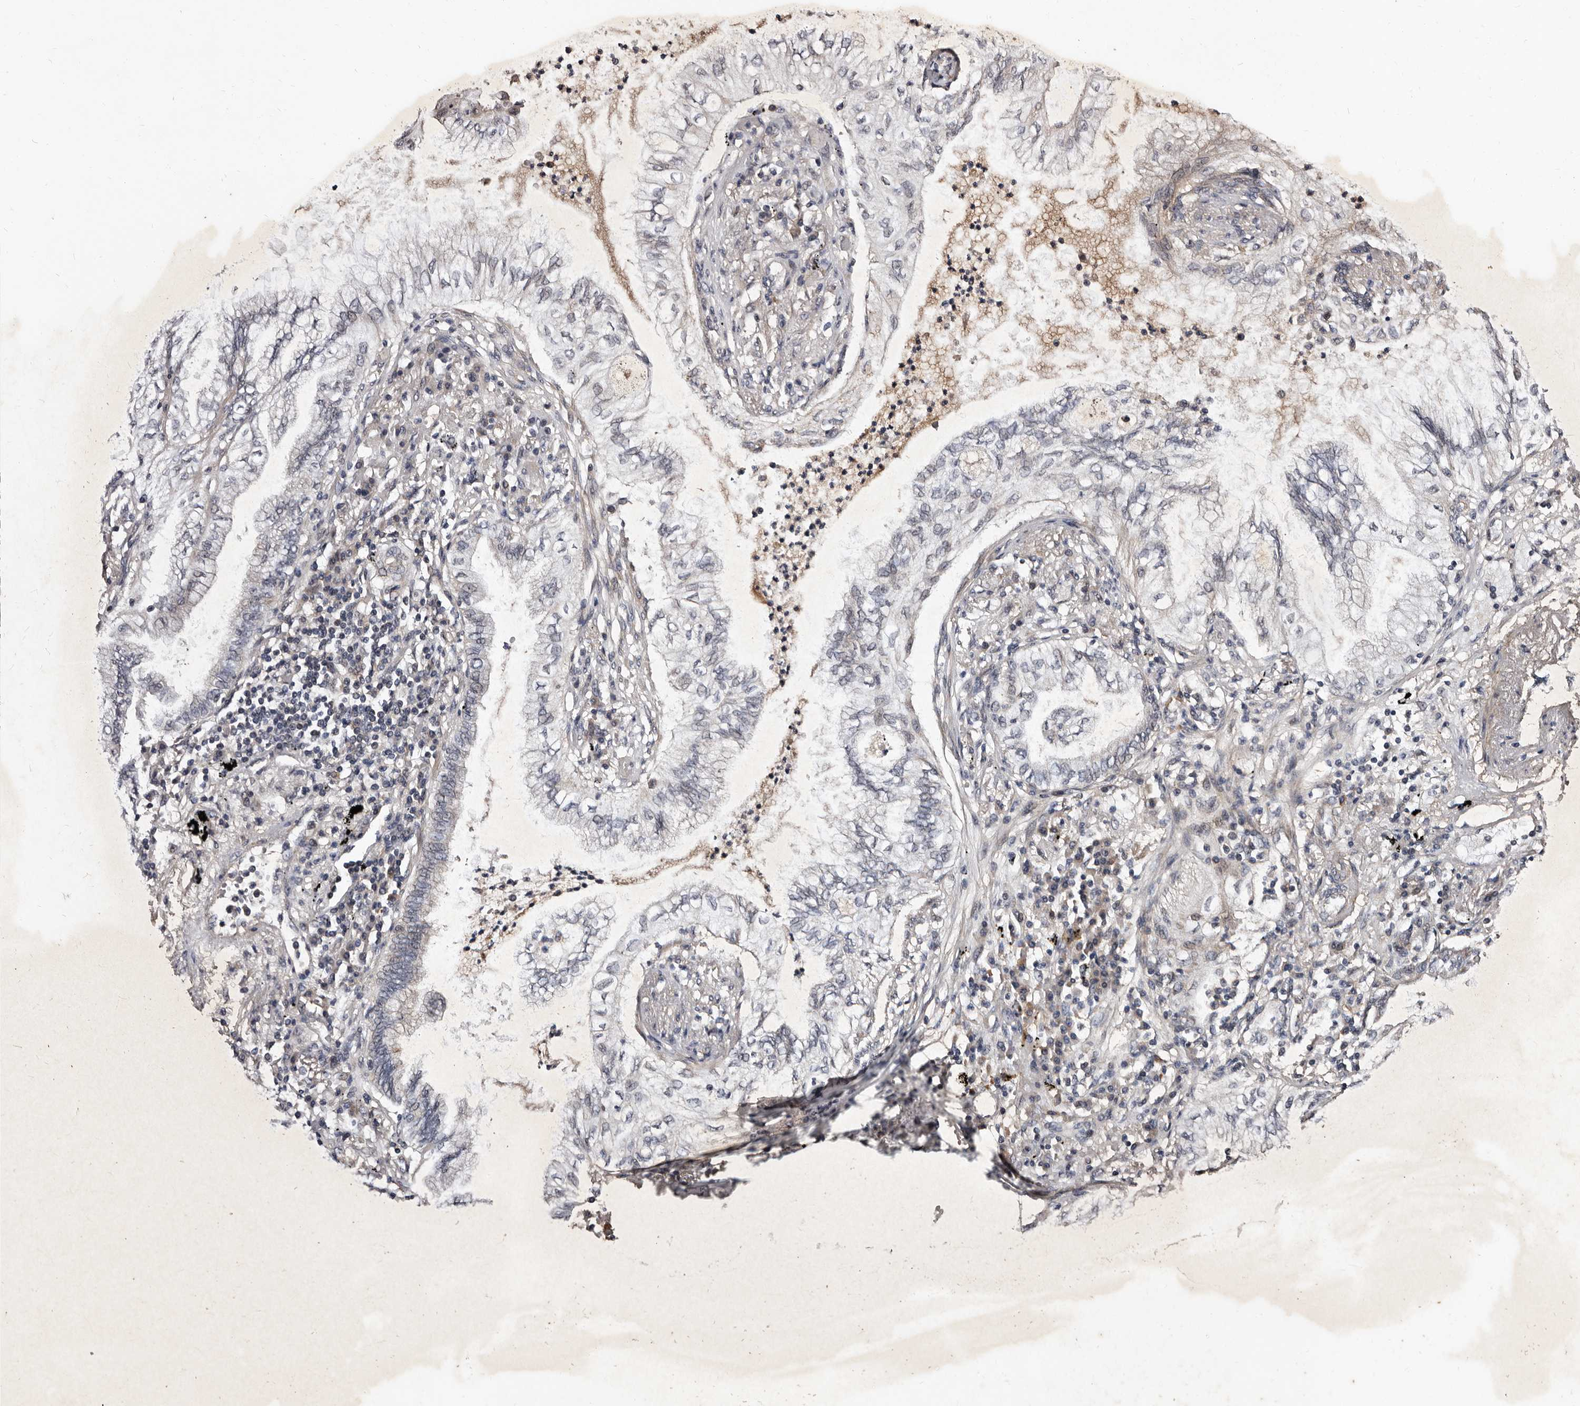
{"staining": {"intensity": "weak", "quantity": "<25%", "location": "cytoplasmic/membranous"}, "tissue": "lung cancer", "cell_type": "Tumor cells", "image_type": "cancer", "snomed": [{"axis": "morphology", "description": "Normal tissue, NOS"}, {"axis": "morphology", "description": "Adenocarcinoma, NOS"}, {"axis": "topography", "description": "Bronchus"}, {"axis": "topography", "description": "Lung"}], "caption": "Adenocarcinoma (lung) was stained to show a protein in brown. There is no significant staining in tumor cells.", "gene": "MKRN3", "patient": {"sex": "female", "age": 70}}